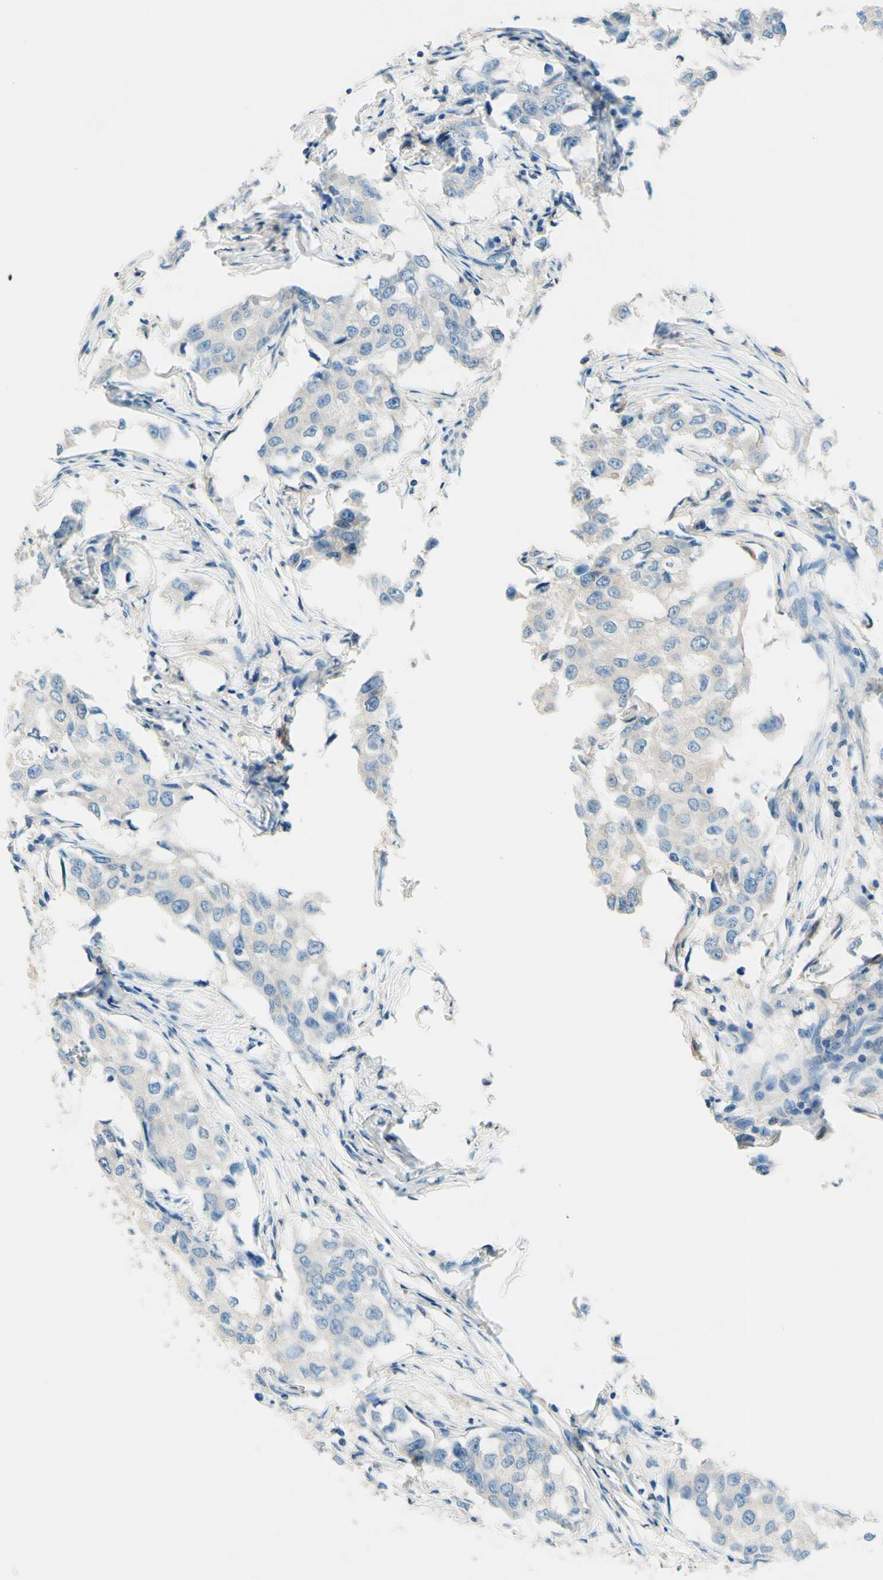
{"staining": {"intensity": "weak", "quantity": "<25%", "location": "cytoplasmic/membranous"}, "tissue": "breast cancer", "cell_type": "Tumor cells", "image_type": "cancer", "snomed": [{"axis": "morphology", "description": "Duct carcinoma"}, {"axis": "topography", "description": "Breast"}], "caption": "The micrograph reveals no significant positivity in tumor cells of breast cancer (intraductal carcinoma).", "gene": "SIGLEC9", "patient": {"sex": "female", "age": 27}}